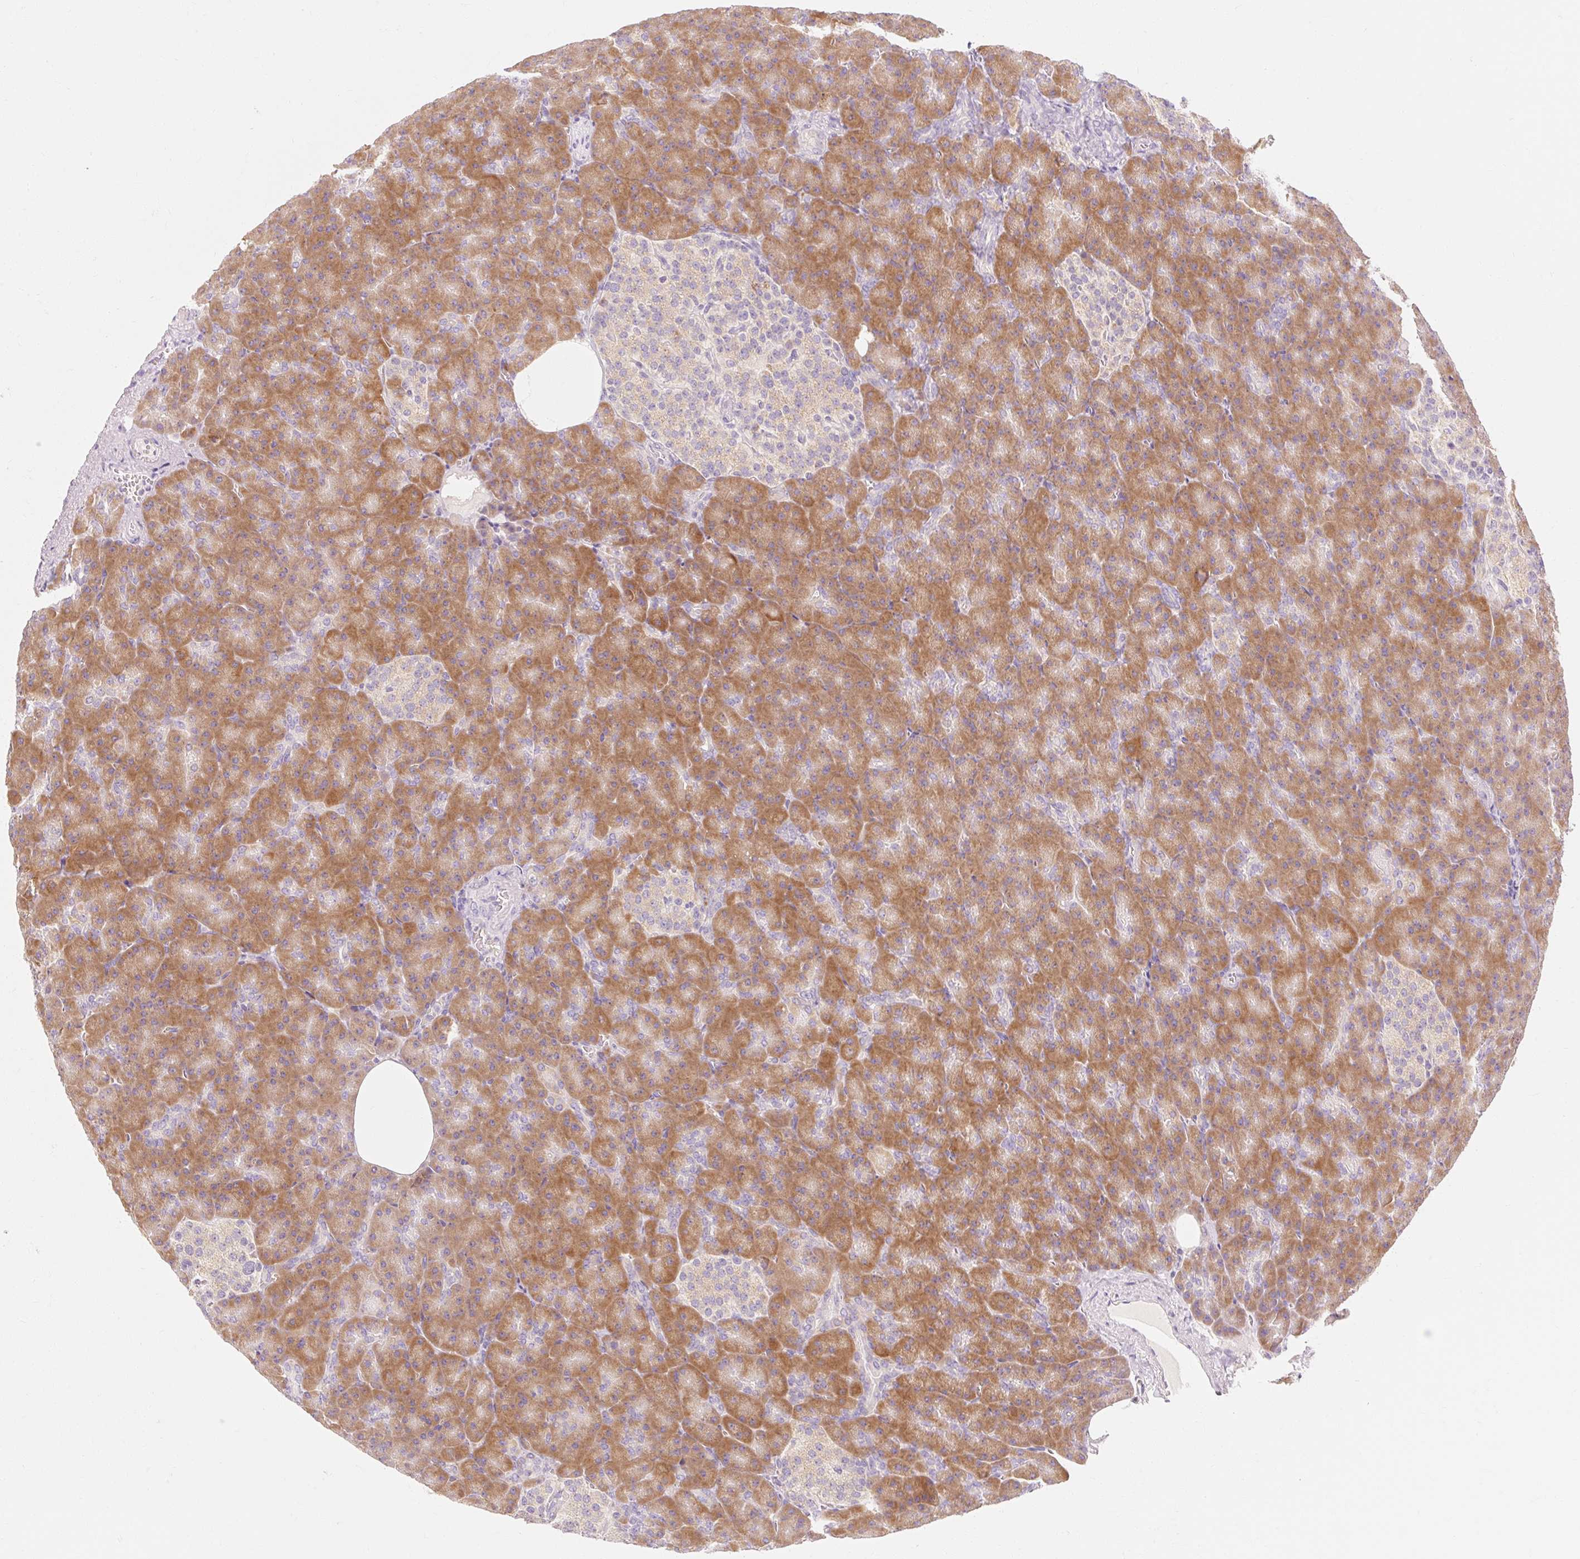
{"staining": {"intensity": "moderate", "quantity": ">75%", "location": "cytoplasmic/membranous"}, "tissue": "pancreas", "cell_type": "Exocrine glandular cells", "image_type": "normal", "snomed": [{"axis": "morphology", "description": "Normal tissue, NOS"}, {"axis": "topography", "description": "Pancreas"}], "caption": "Immunohistochemistry (IHC) image of unremarkable pancreas stained for a protein (brown), which displays medium levels of moderate cytoplasmic/membranous positivity in about >75% of exocrine glandular cells.", "gene": "MYO1D", "patient": {"sex": "female", "age": 74}}